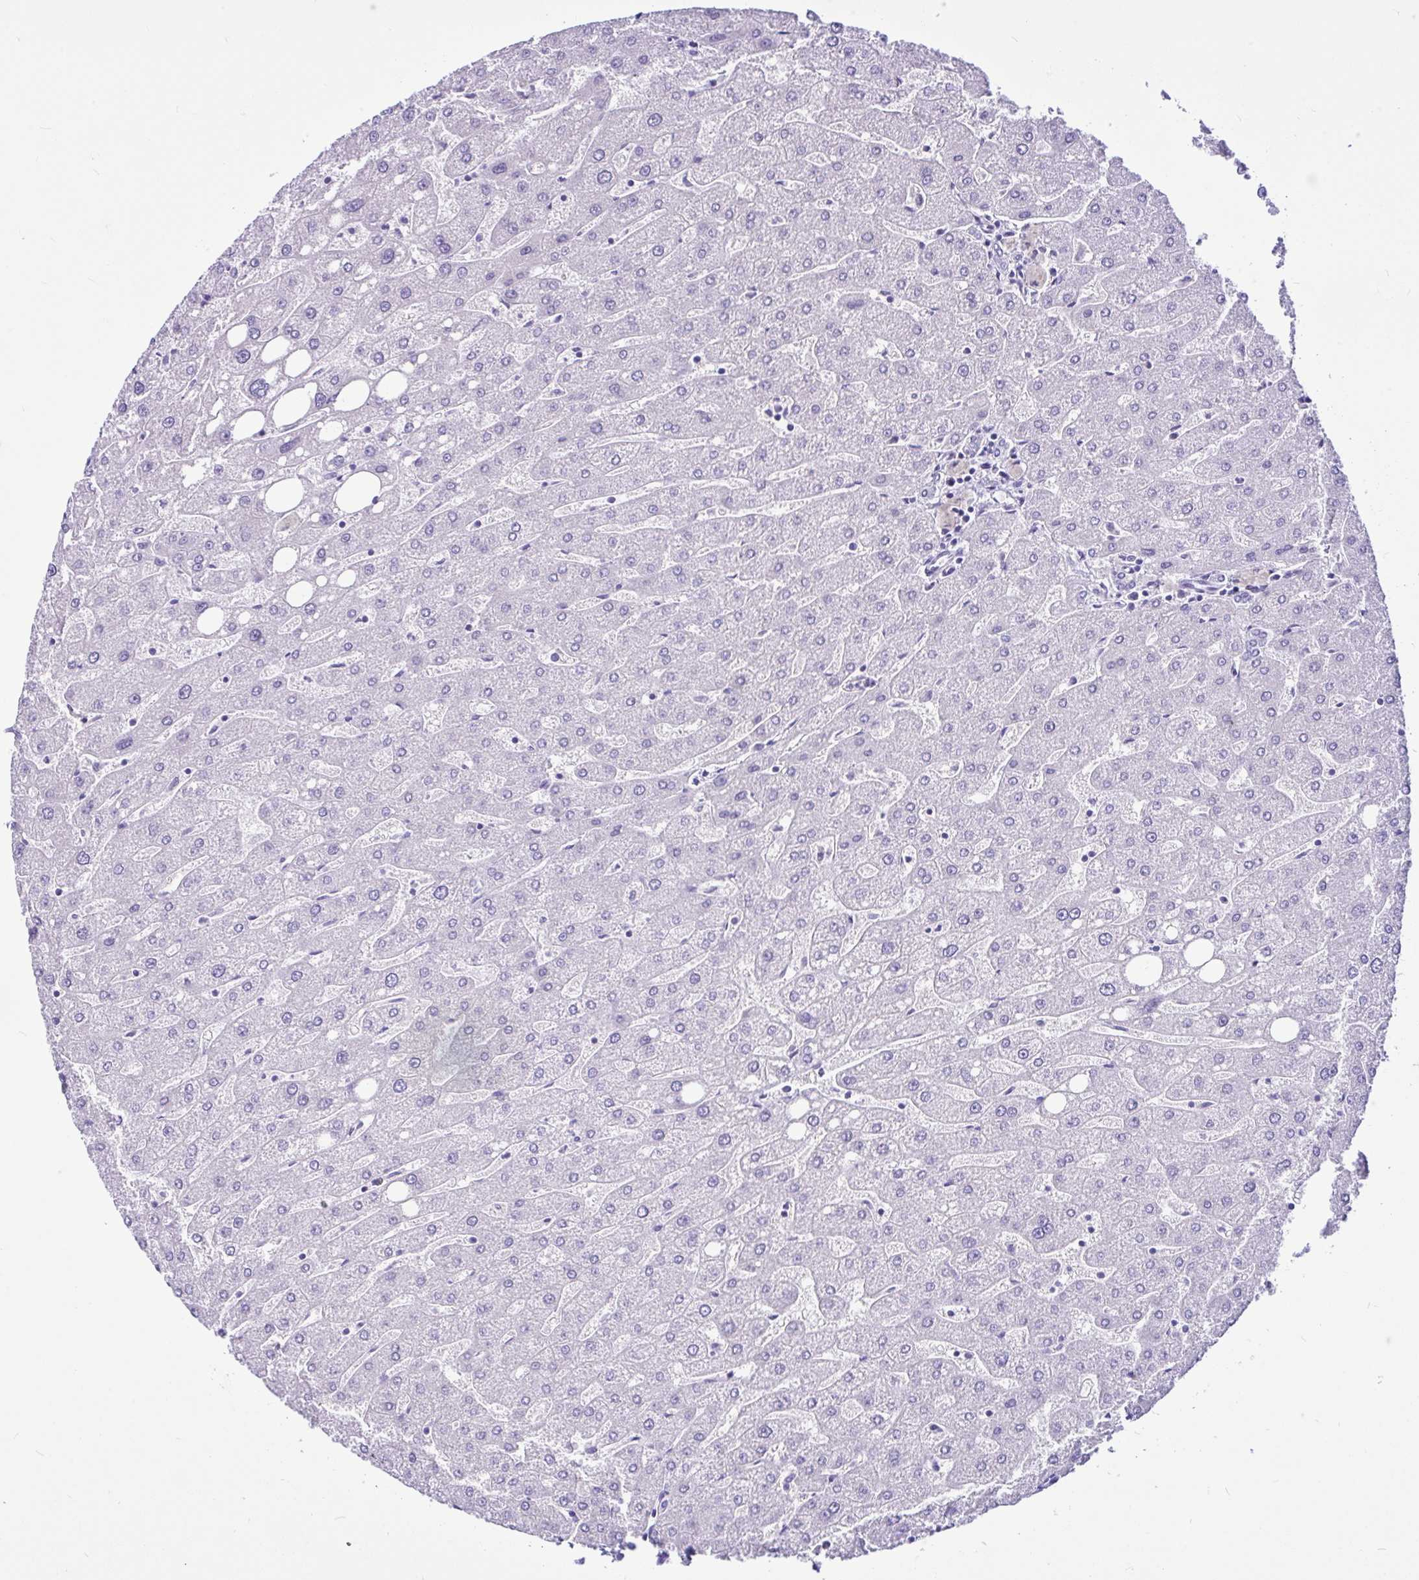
{"staining": {"intensity": "negative", "quantity": "none", "location": "none"}, "tissue": "liver", "cell_type": "Cholangiocytes", "image_type": "normal", "snomed": [{"axis": "morphology", "description": "Normal tissue, NOS"}, {"axis": "topography", "description": "Liver"}], "caption": "The histopathology image exhibits no staining of cholangiocytes in benign liver.", "gene": "CYP19A1", "patient": {"sex": "male", "age": 67}}